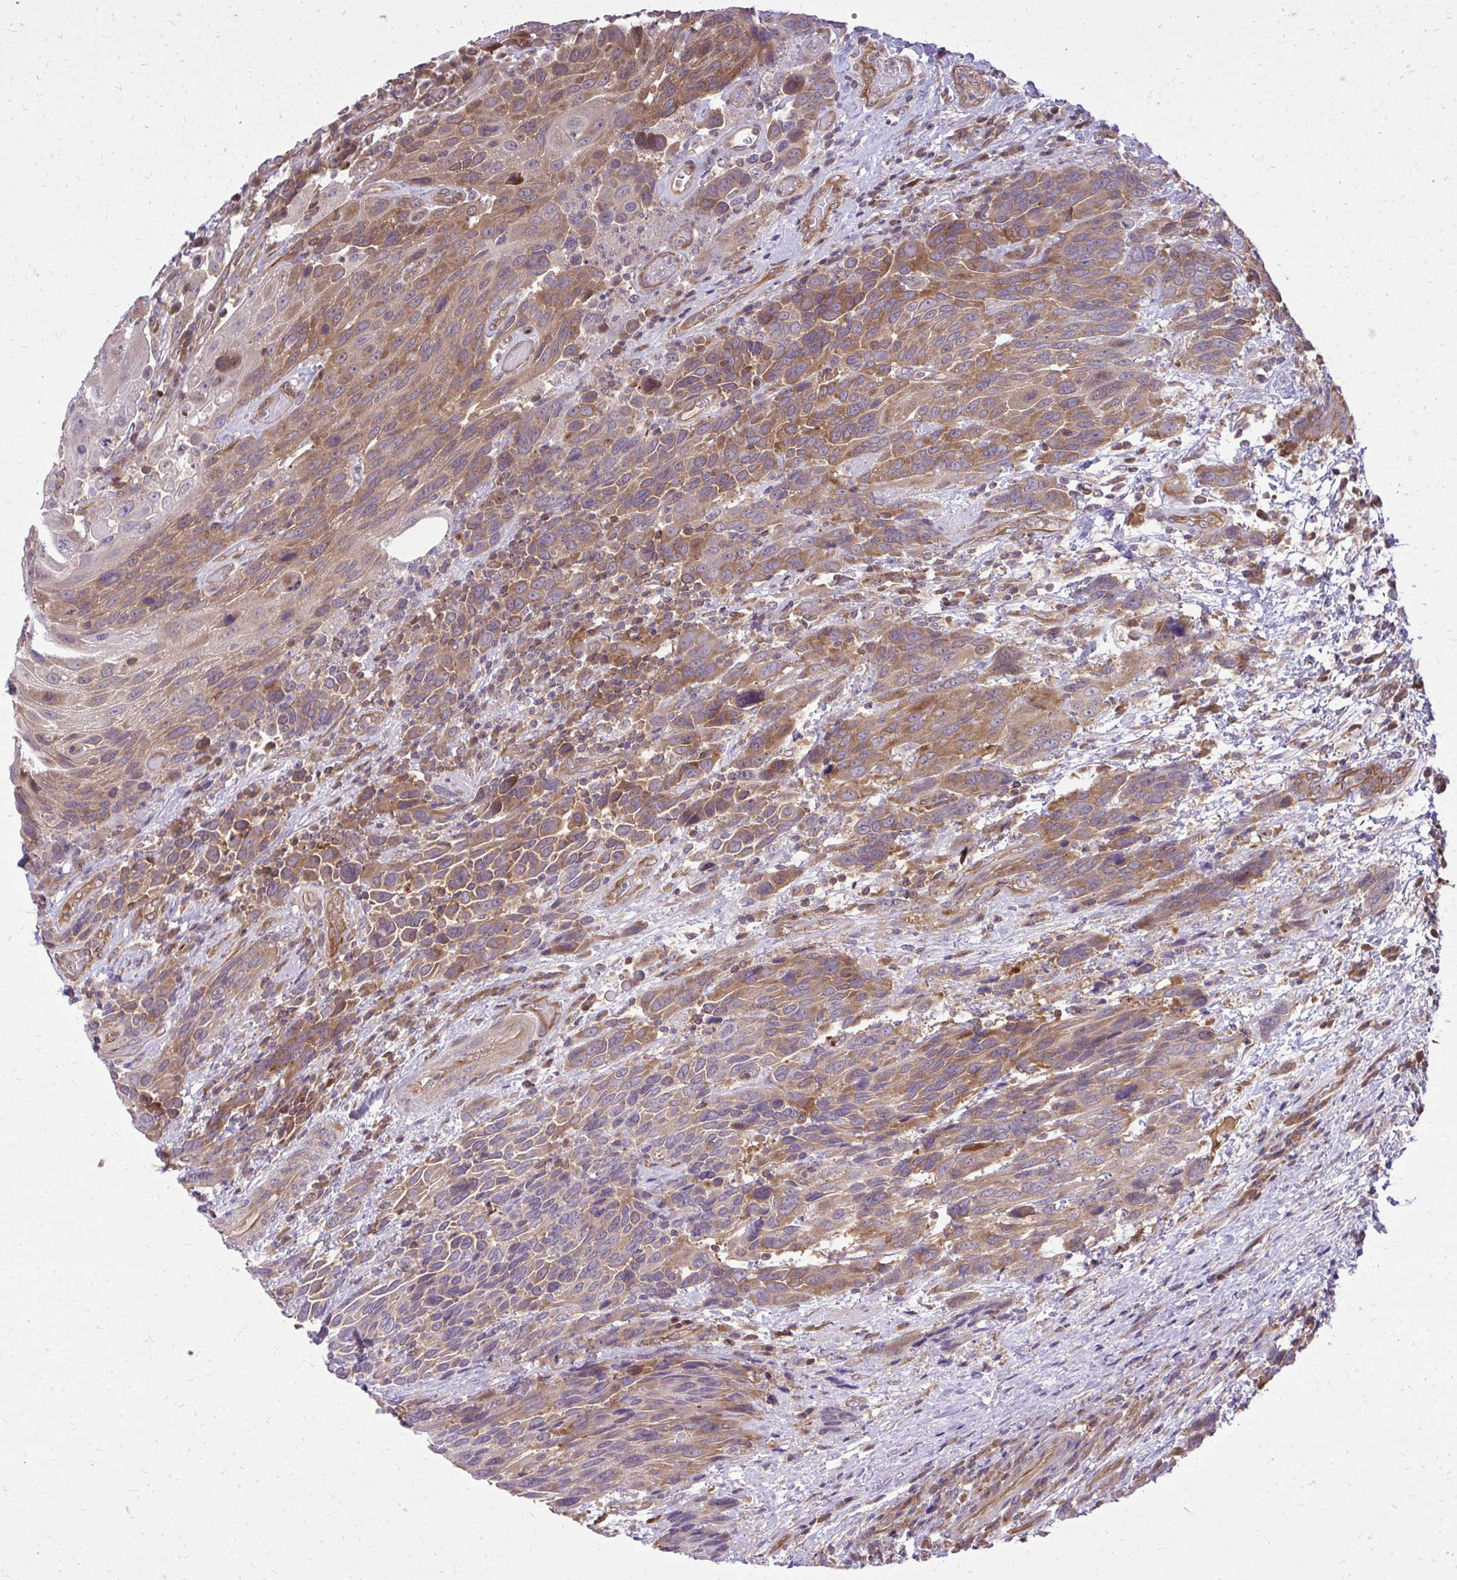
{"staining": {"intensity": "moderate", "quantity": ">75%", "location": "cytoplasmic/membranous"}, "tissue": "urothelial cancer", "cell_type": "Tumor cells", "image_type": "cancer", "snomed": [{"axis": "morphology", "description": "Urothelial carcinoma, High grade"}, {"axis": "topography", "description": "Urinary bladder"}], "caption": "Tumor cells show medium levels of moderate cytoplasmic/membranous staining in approximately >75% of cells in high-grade urothelial carcinoma.", "gene": "PPP5C", "patient": {"sex": "female", "age": 70}}